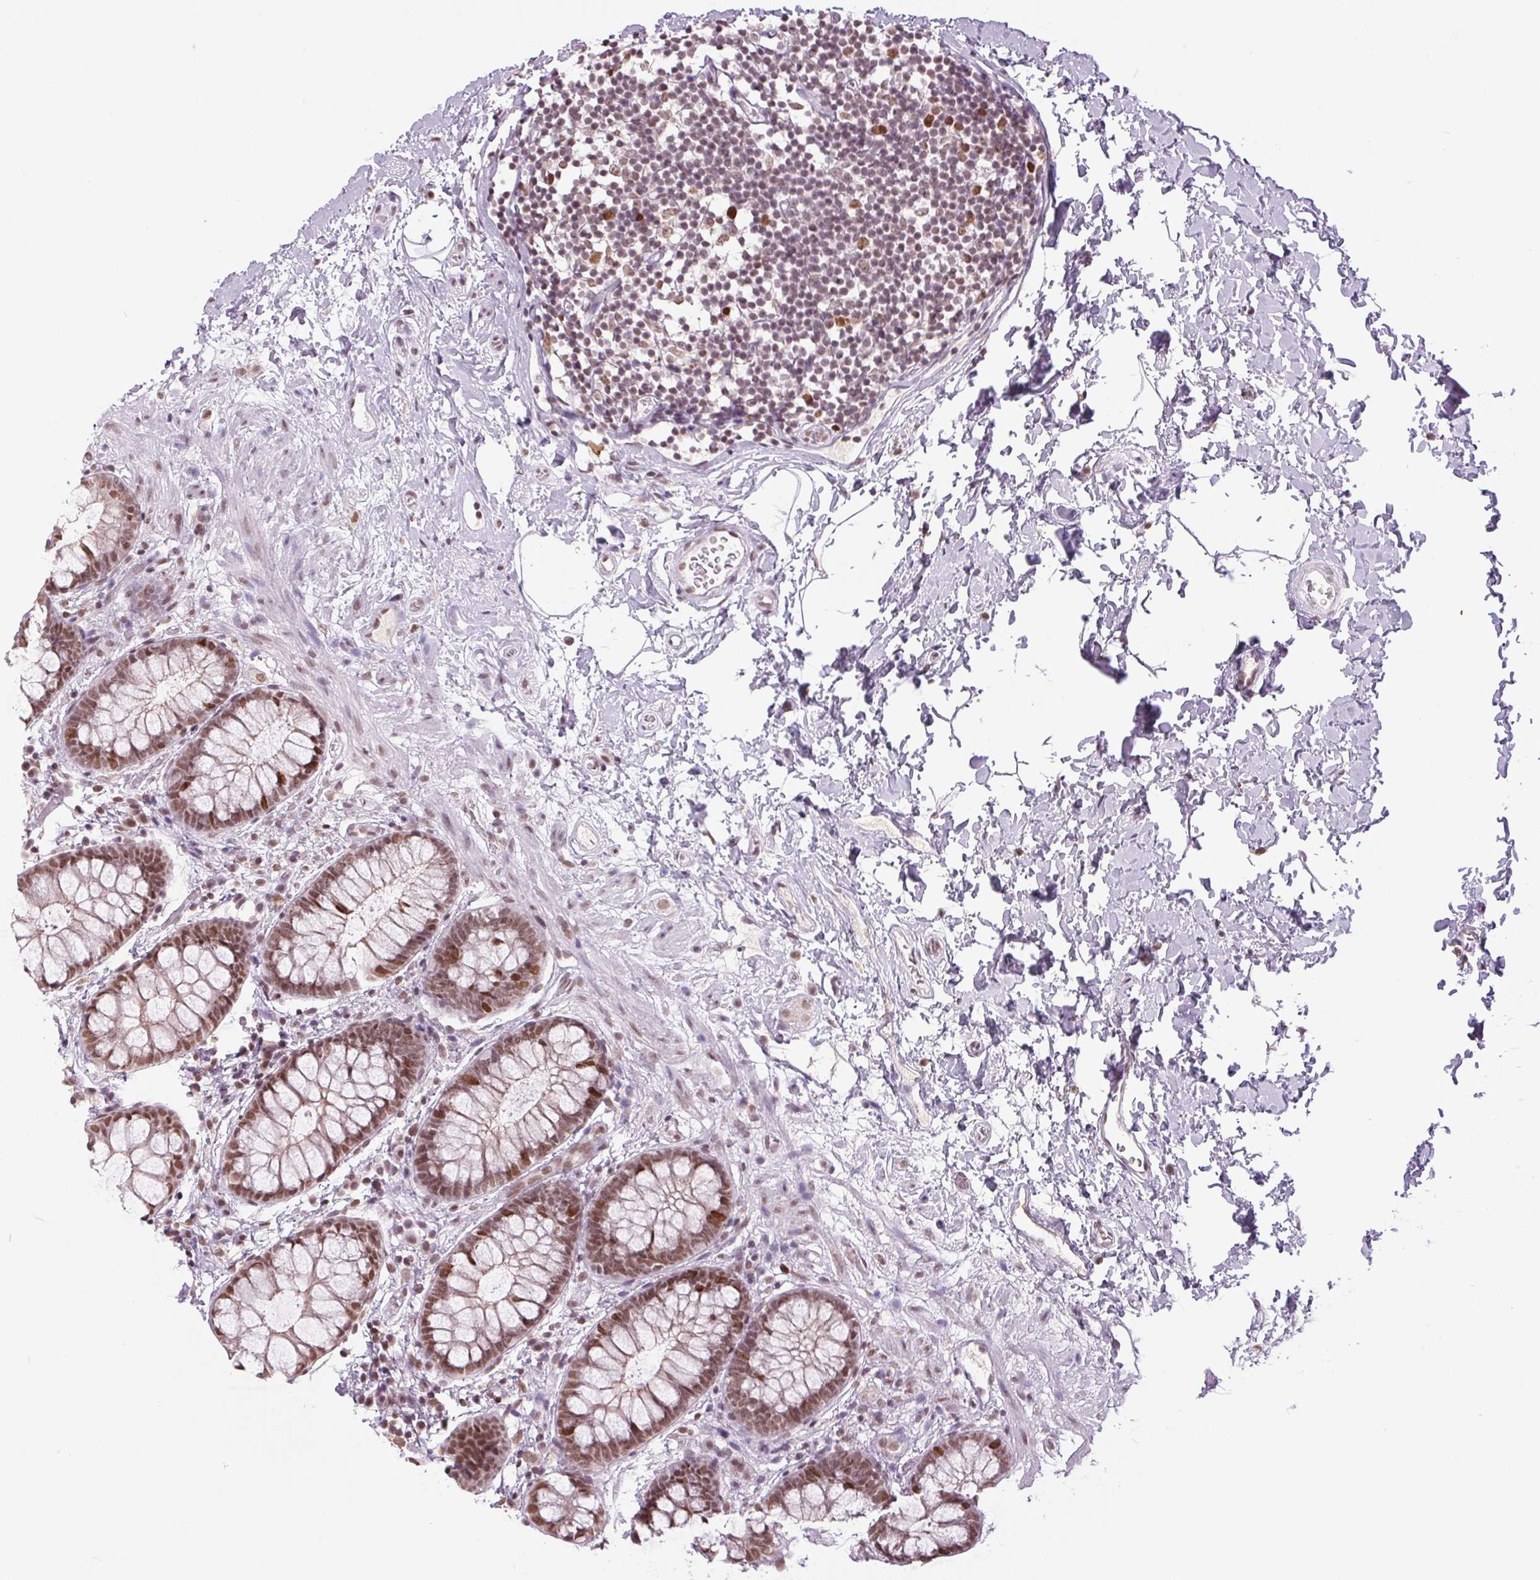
{"staining": {"intensity": "moderate", "quantity": ">75%", "location": "nuclear"}, "tissue": "rectum", "cell_type": "Glandular cells", "image_type": "normal", "snomed": [{"axis": "morphology", "description": "Normal tissue, NOS"}, {"axis": "topography", "description": "Rectum"}], "caption": "Protein analysis of unremarkable rectum demonstrates moderate nuclear expression in about >75% of glandular cells.", "gene": "SMIM6", "patient": {"sex": "female", "age": 62}}